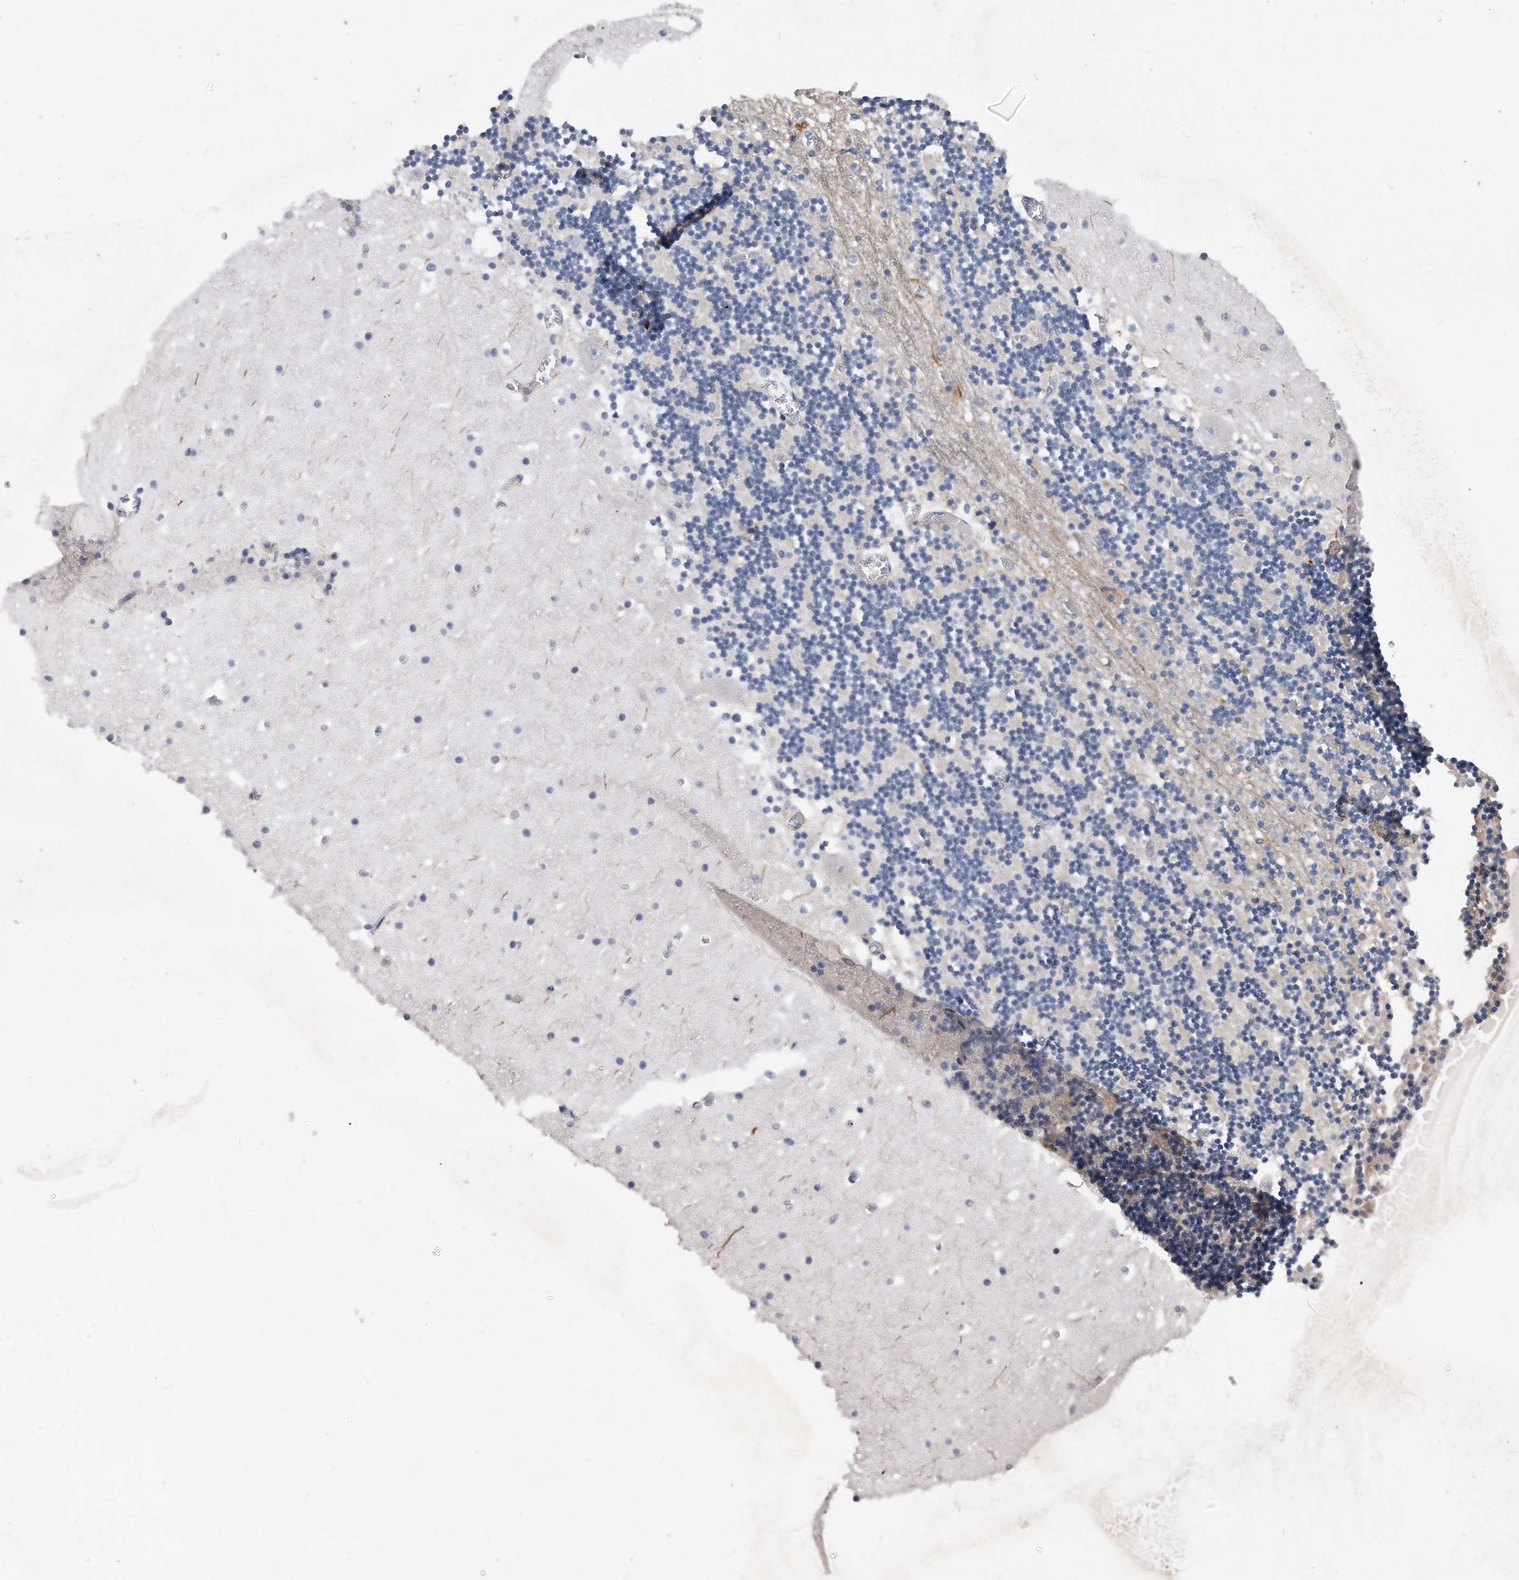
{"staining": {"intensity": "negative", "quantity": "none", "location": "none"}, "tissue": "cerebellum", "cell_type": "Cells in granular layer", "image_type": "normal", "snomed": [{"axis": "morphology", "description": "Normal tissue, NOS"}, {"axis": "topography", "description": "Cerebellum"}], "caption": "This is an immunohistochemistry (IHC) micrograph of benign human cerebellum. There is no expression in cells in granular layer.", "gene": "PCNA", "patient": {"sex": "female", "age": 28}}